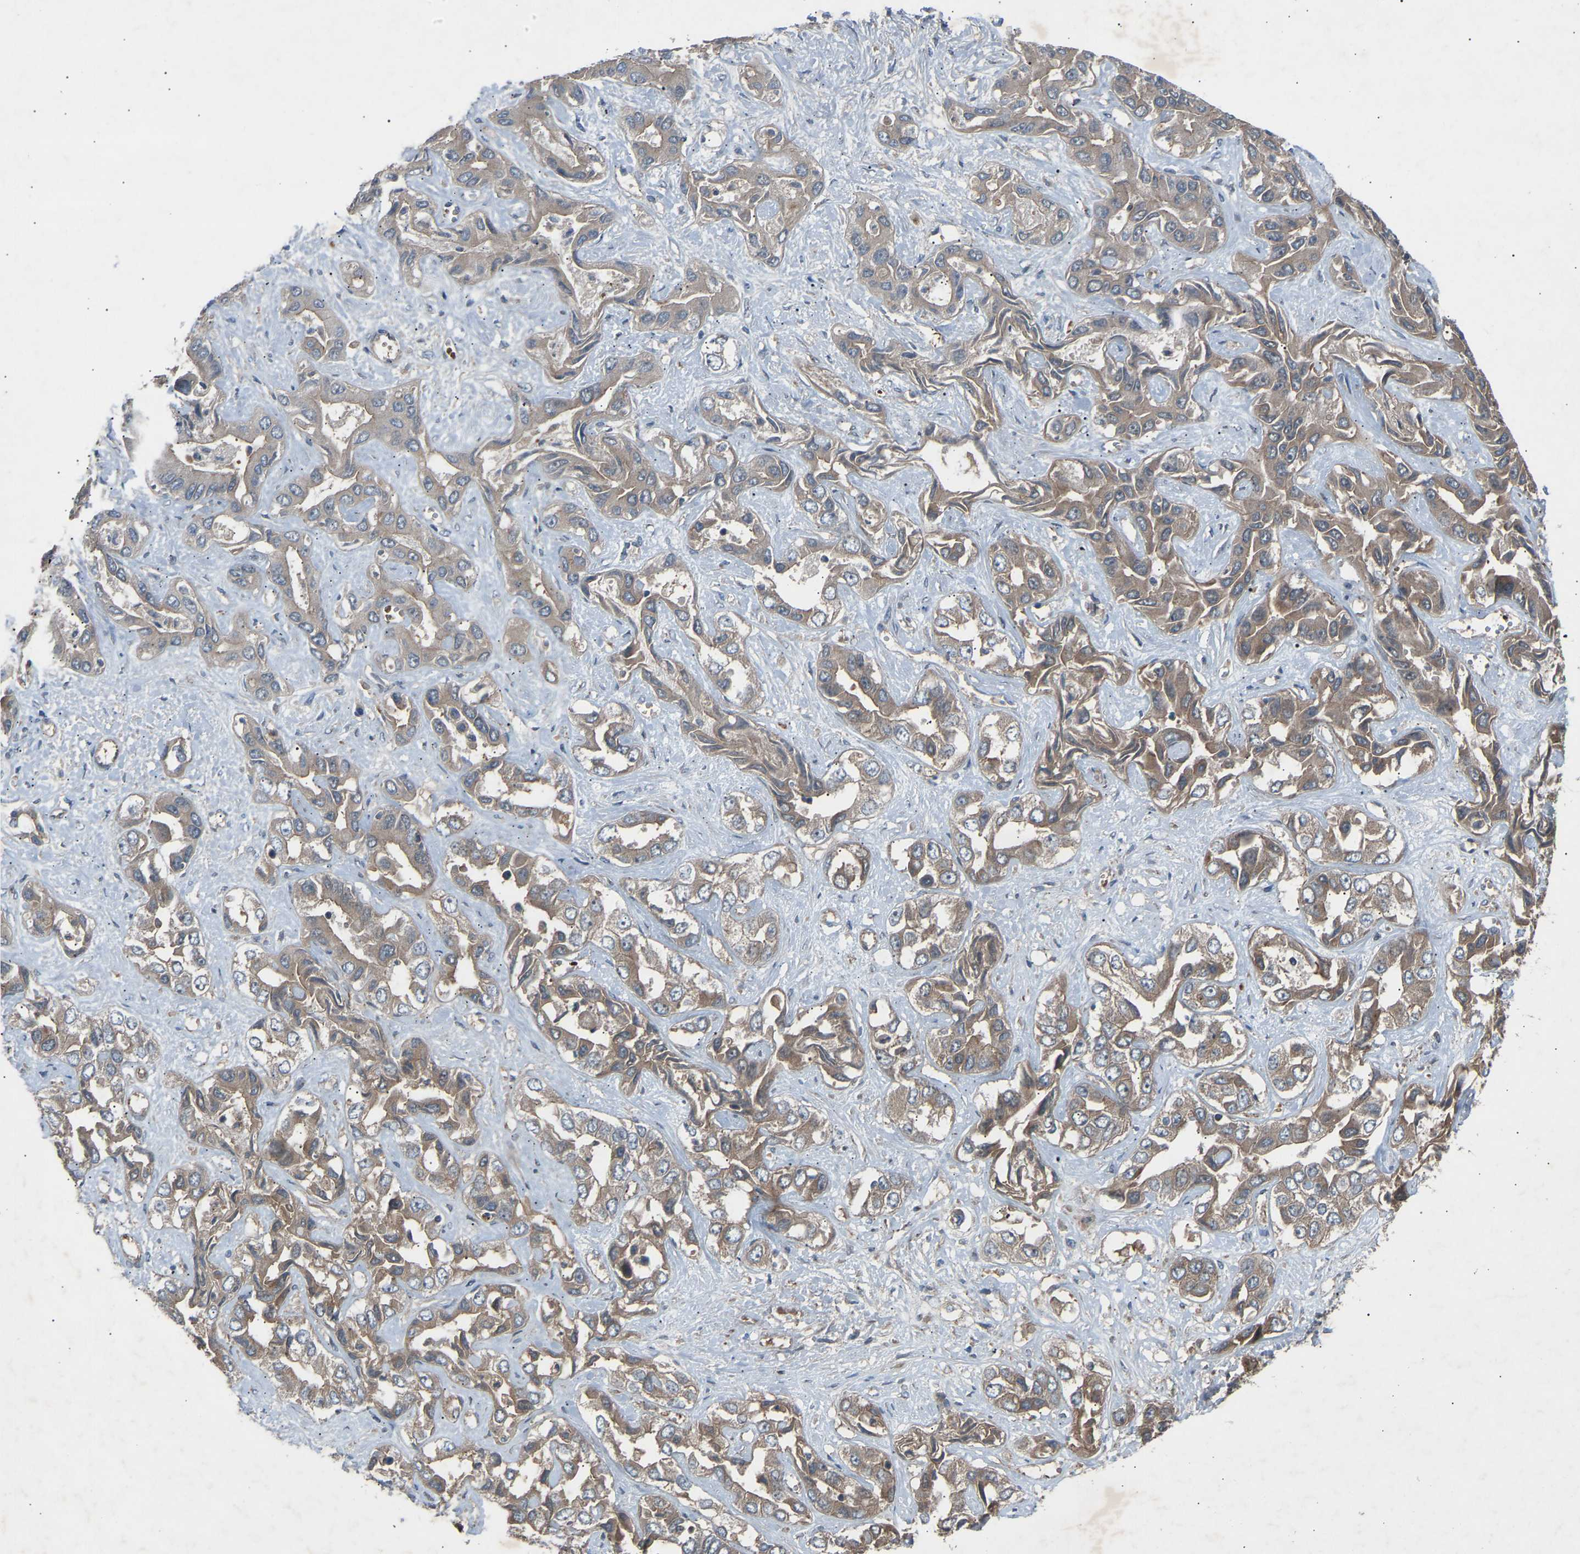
{"staining": {"intensity": "moderate", "quantity": ">75%", "location": "cytoplasmic/membranous"}, "tissue": "liver cancer", "cell_type": "Tumor cells", "image_type": "cancer", "snomed": [{"axis": "morphology", "description": "Cholangiocarcinoma"}, {"axis": "topography", "description": "Liver"}], "caption": "IHC photomicrograph of liver cancer (cholangiocarcinoma) stained for a protein (brown), which exhibits medium levels of moderate cytoplasmic/membranous staining in about >75% of tumor cells.", "gene": "GAS2L1", "patient": {"sex": "female", "age": 52}}